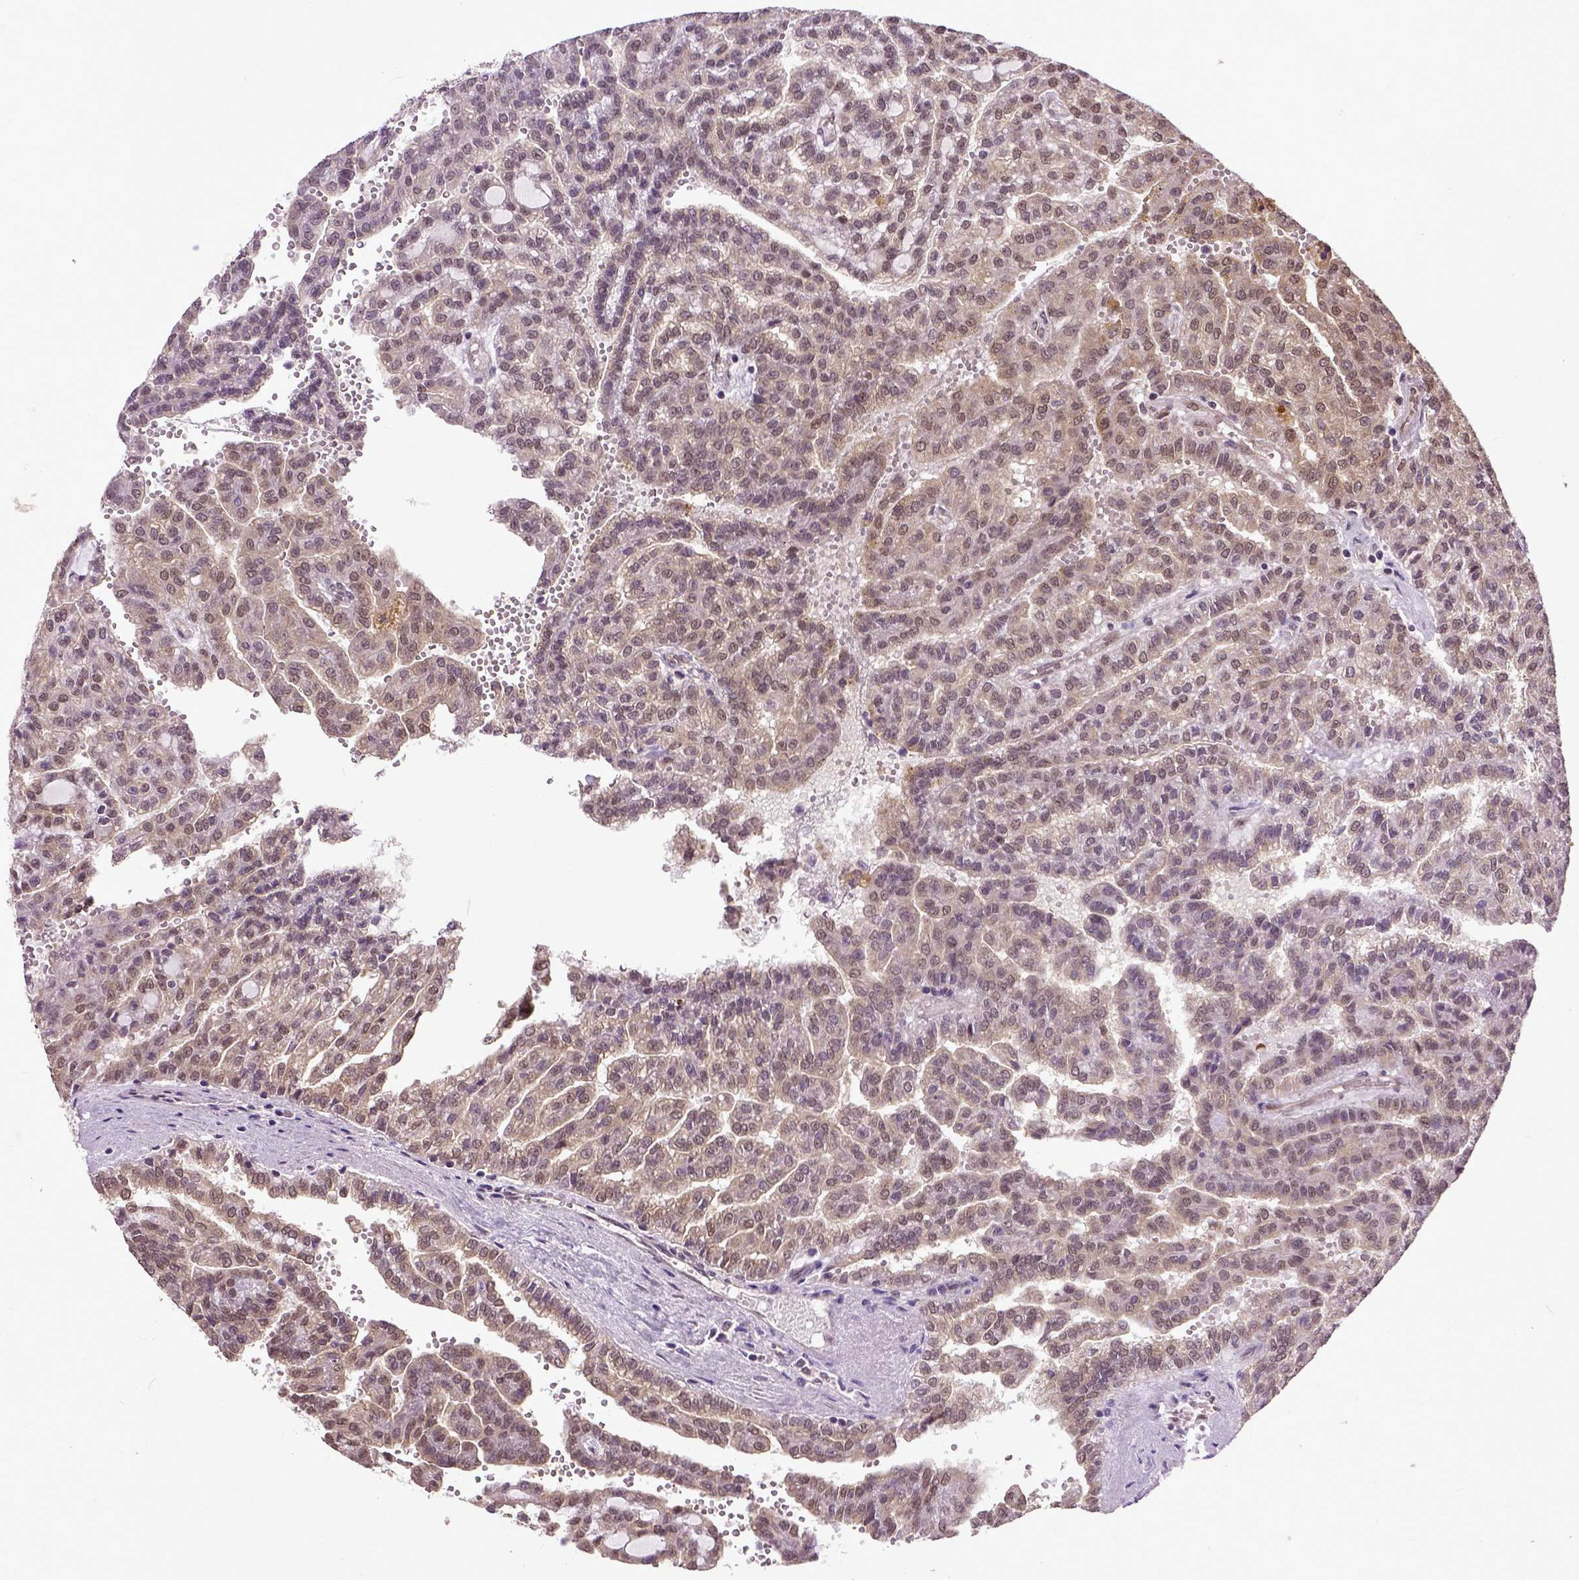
{"staining": {"intensity": "moderate", "quantity": ">75%", "location": "cytoplasmic/membranous,nuclear"}, "tissue": "renal cancer", "cell_type": "Tumor cells", "image_type": "cancer", "snomed": [{"axis": "morphology", "description": "Adenocarcinoma, NOS"}, {"axis": "topography", "description": "Kidney"}], "caption": "Tumor cells demonstrate moderate cytoplasmic/membranous and nuclear expression in about >75% of cells in adenocarcinoma (renal). The staining is performed using DAB brown chromogen to label protein expression. The nuclei are counter-stained blue using hematoxylin.", "gene": "UBA3", "patient": {"sex": "male", "age": 63}}